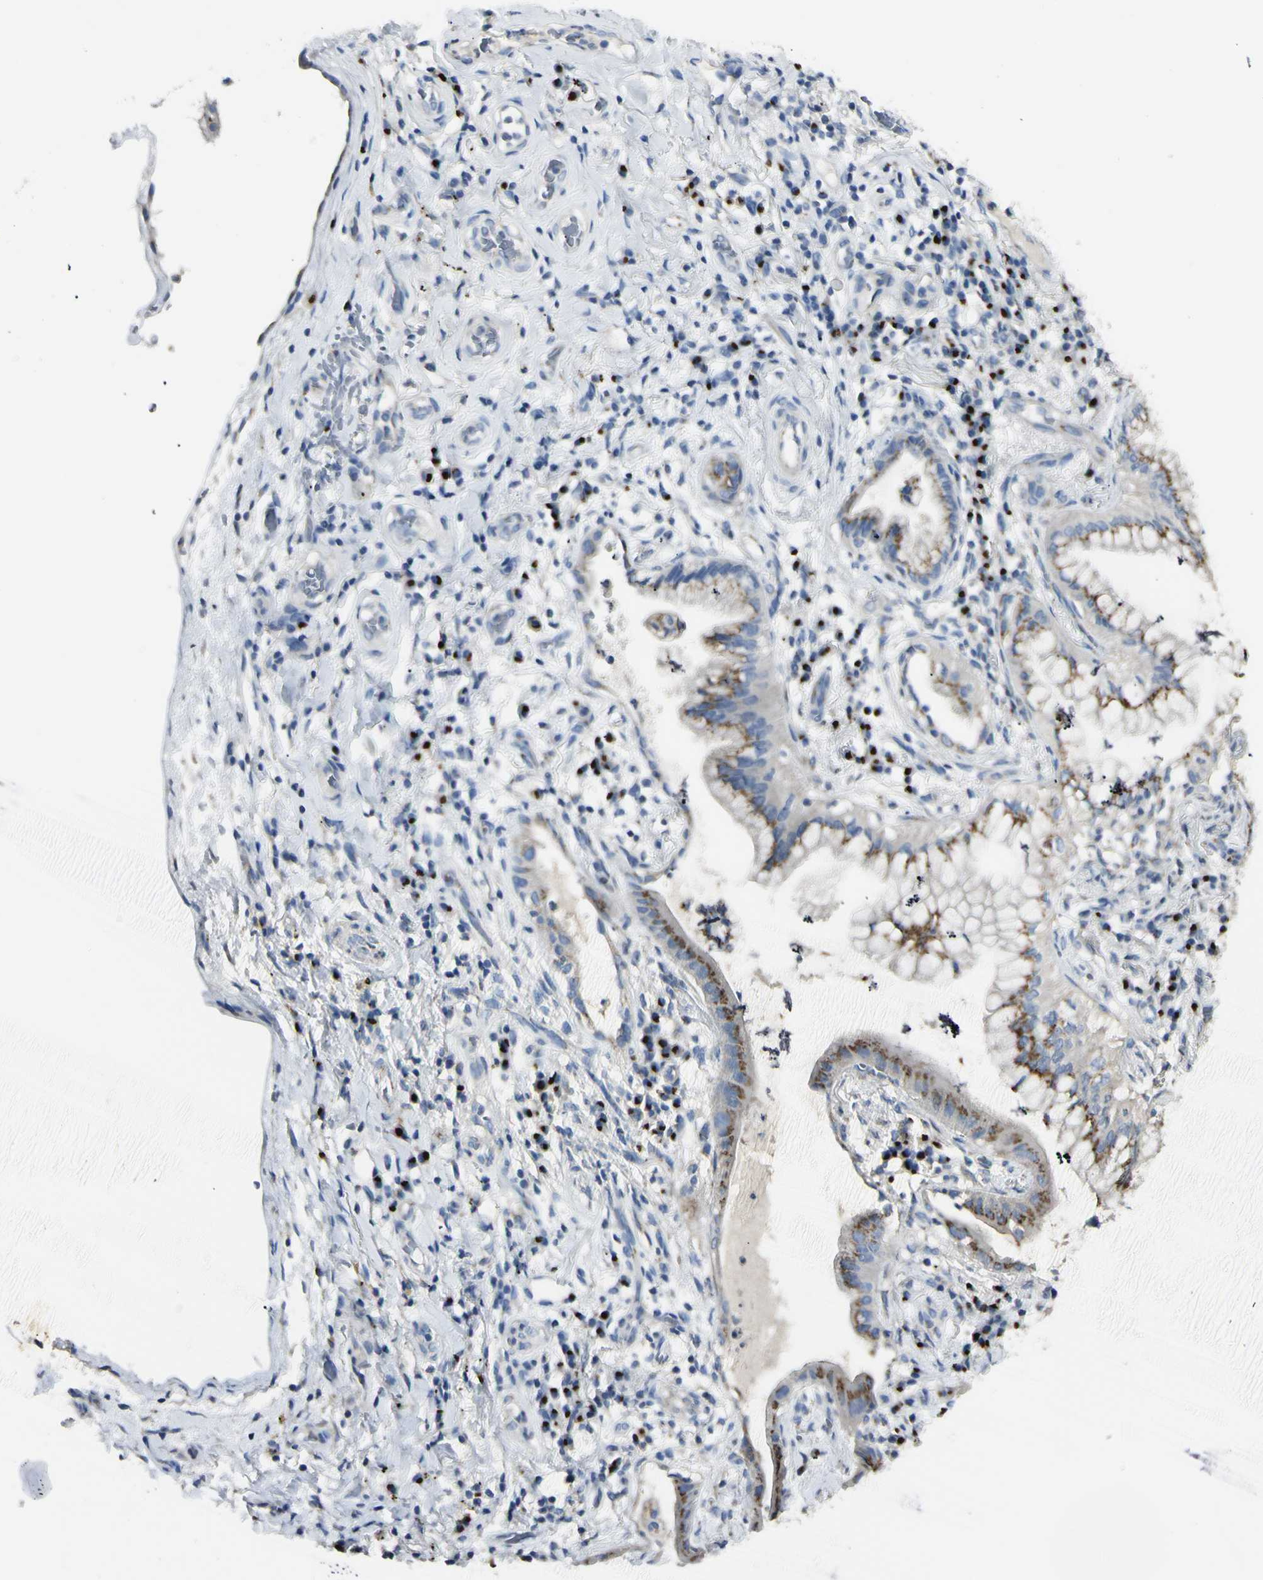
{"staining": {"intensity": "moderate", "quantity": "25%-75%", "location": "cytoplasmic/membranous"}, "tissue": "lung cancer", "cell_type": "Tumor cells", "image_type": "cancer", "snomed": [{"axis": "morphology", "description": "Adenocarcinoma, NOS"}, {"axis": "topography", "description": "Lung"}], "caption": "The immunohistochemical stain highlights moderate cytoplasmic/membranous expression in tumor cells of lung cancer tissue.", "gene": "B4GALT3", "patient": {"sex": "female", "age": 70}}